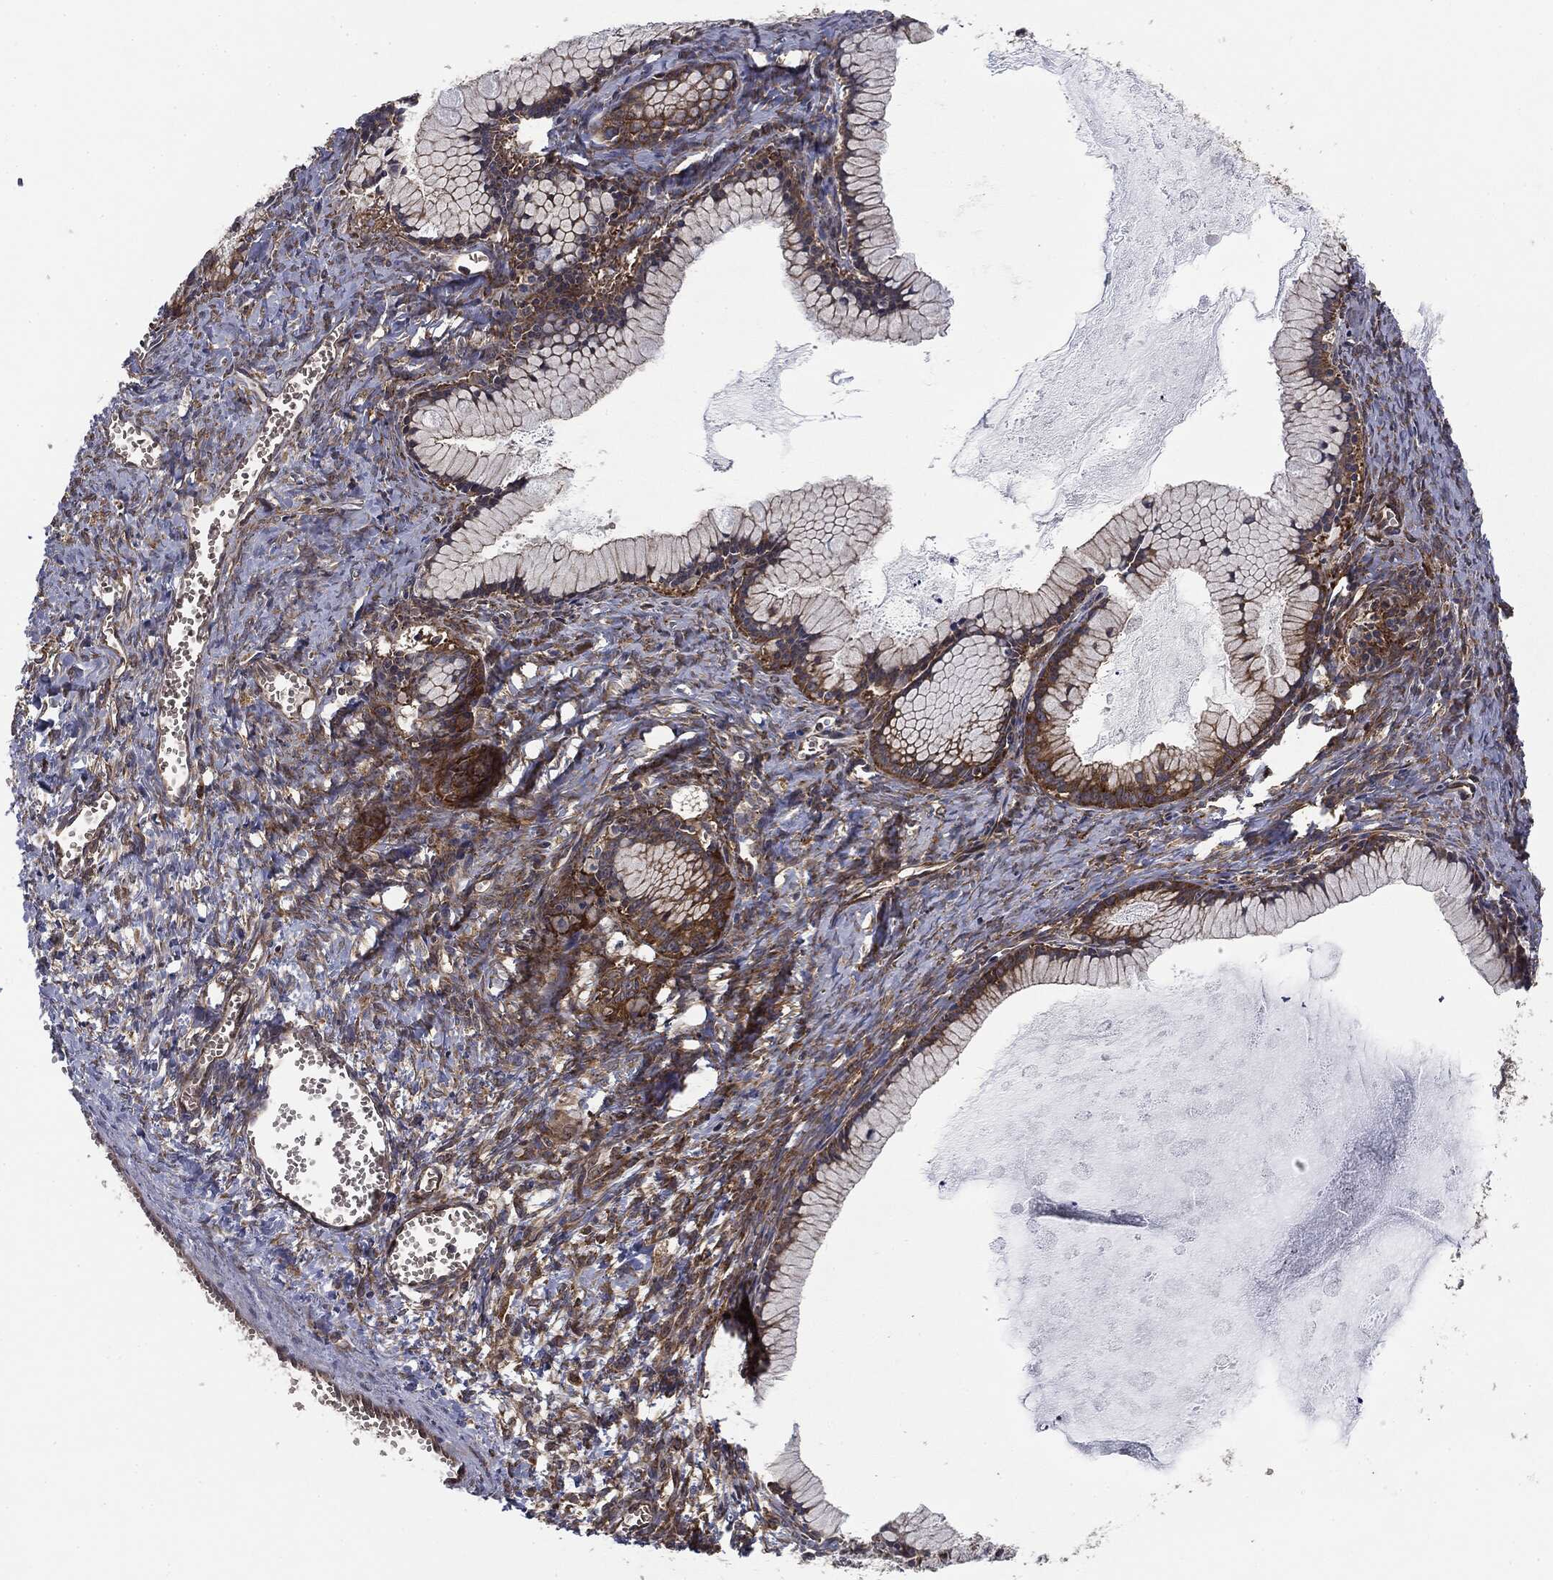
{"staining": {"intensity": "moderate", "quantity": "<25%", "location": "cytoplasmic/membranous"}, "tissue": "ovarian cancer", "cell_type": "Tumor cells", "image_type": "cancer", "snomed": [{"axis": "morphology", "description": "Cystadenocarcinoma, mucinous, NOS"}, {"axis": "topography", "description": "Ovary"}], "caption": "DAB (3,3'-diaminobenzidine) immunohistochemical staining of ovarian cancer (mucinous cystadenocarcinoma) shows moderate cytoplasmic/membranous protein staining in approximately <25% of tumor cells.", "gene": "EIF2AK2", "patient": {"sex": "female", "age": 41}}